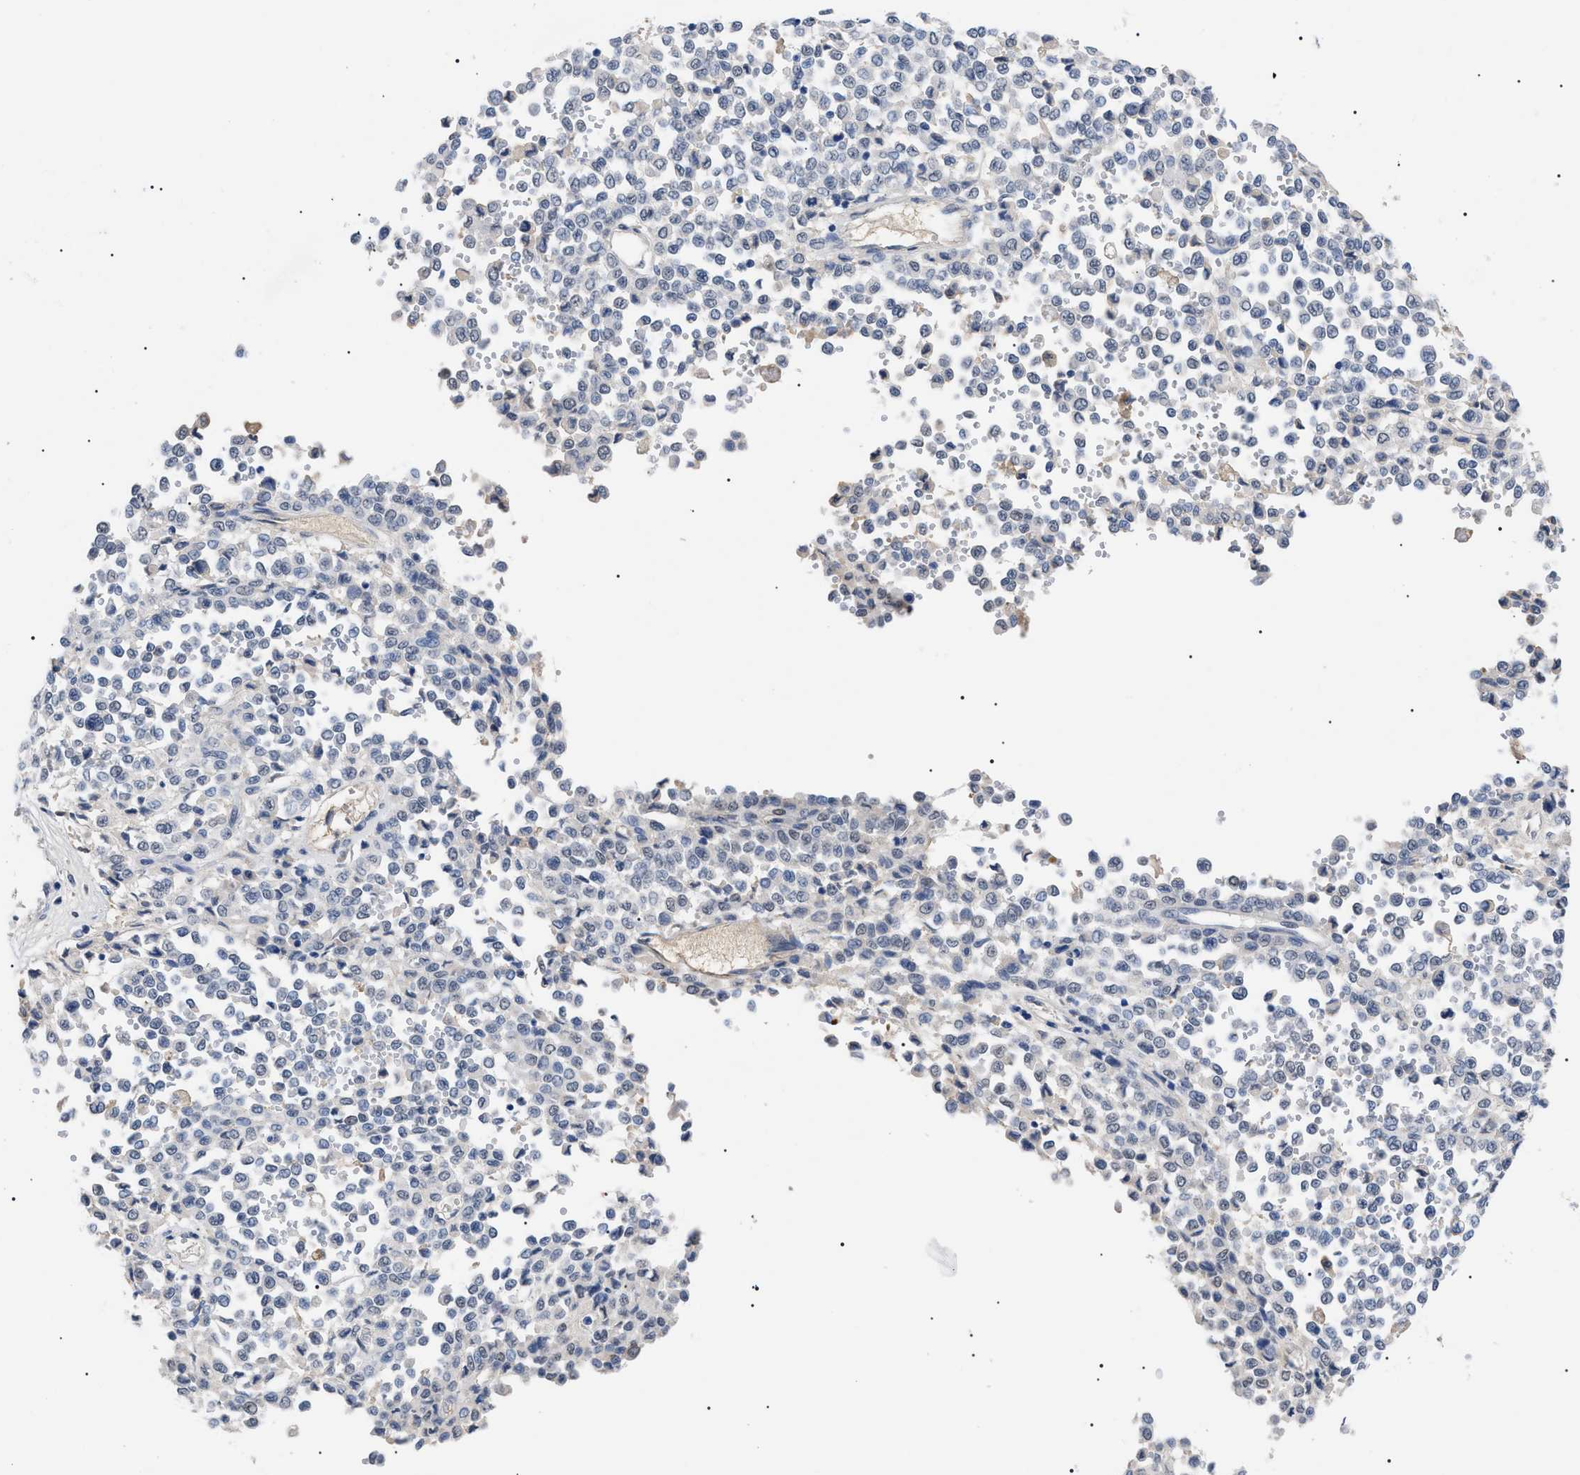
{"staining": {"intensity": "negative", "quantity": "none", "location": "none"}, "tissue": "melanoma", "cell_type": "Tumor cells", "image_type": "cancer", "snomed": [{"axis": "morphology", "description": "Malignant melanoma, Metastatic site"}, {"axis": "topography", "description": "Pancreas"}], "caption": "Tumor cells show no significant protein staining in malignant melanoma (metastatic site). Brightfield microscopy of IHC stained with DAB (3,3'-diaminobenzidine) (brown) and hematoxylin (blue), captured at high magnification.", "gene": "PRRT2", "patient": {"sex": "female", "age": 30}}